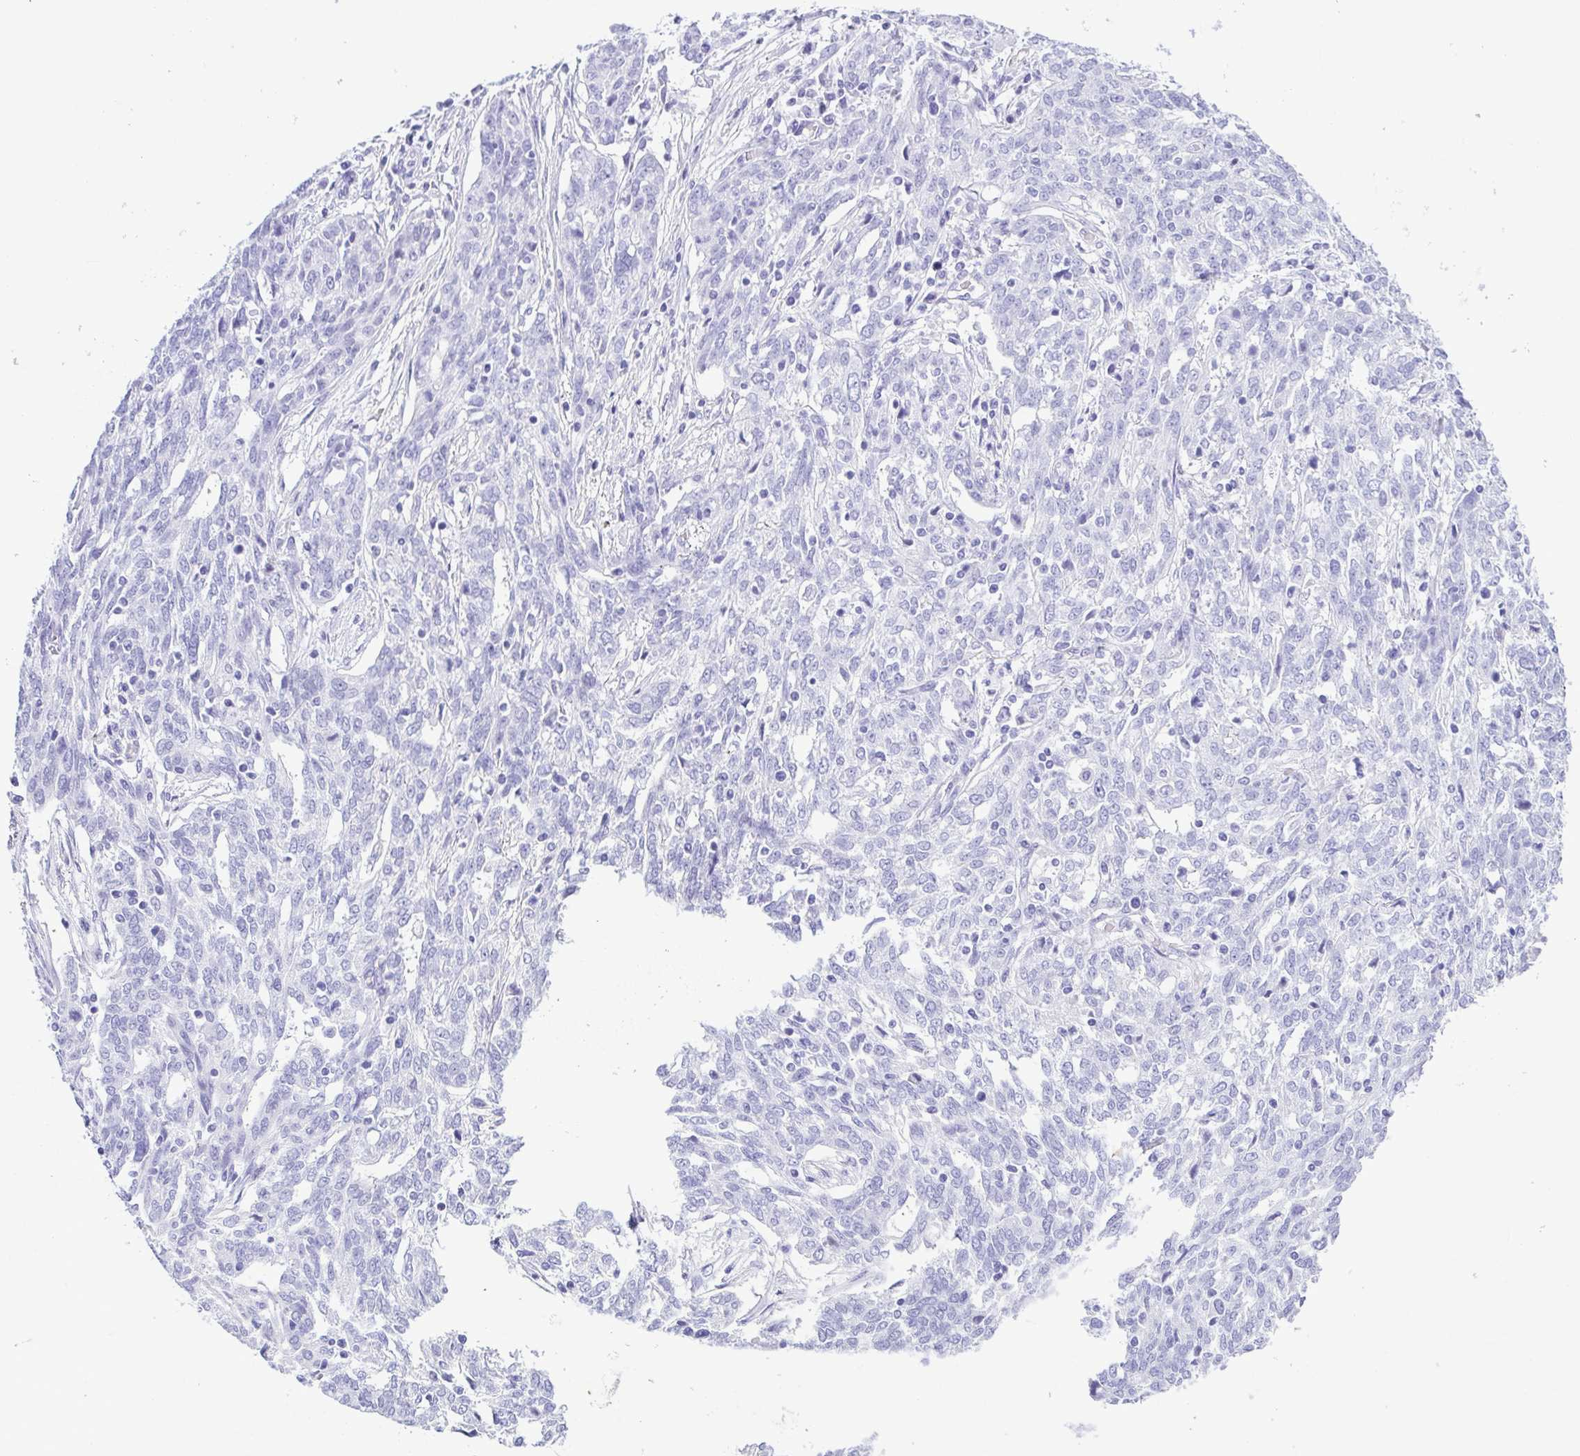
{"staining": {"intensity": "negative", "quantity": "none", "location": "none"}, "tissue": "ovarian cancer", "cell_type": "Tumor cells", "image_type": "cancer", "snomed": [{"axis": "morphology", "description": "Cystadenocarcinoma, serous, NOS"}, {"axis": "topography", "description": "Ovary"}], "caption": "An image of ovarian serous cystadenocarcinoma stained for a protein demonstrates no brown staining in tumor cells. Nuclei are stained in blue.", "gene": "OVGP1", "patient": {"sex": "female", "age": 67}}